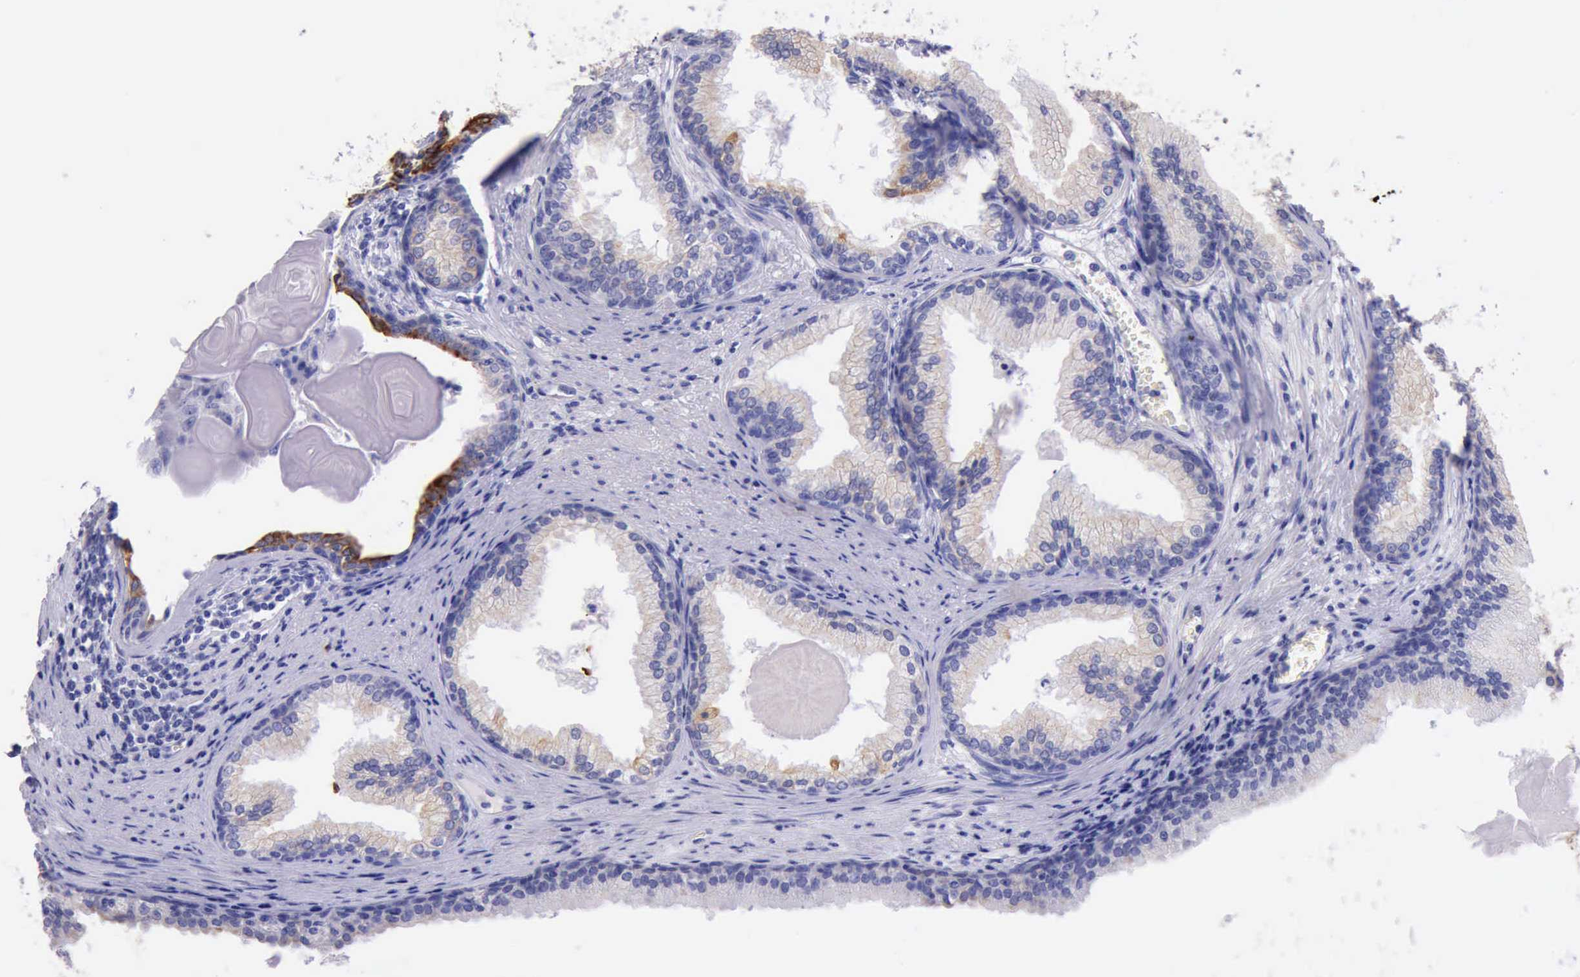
{"staining": {"intensity": "strong", "quantity": ">75%", "location": "cytoplasmic/membranous"}, "tissue": "prostate cancer", "cell_type": "Tumor cells", "image_type": "cancer", "snomed": [{"axis": "morphology", "description": "Adenocarcinoma, Medium grade"}, {"axis": "topography", "description": "Prostate"}], "caption": "Protein staining of prostate medium-grade adenocarcinoma tissue demonstrates strong cytoplasmic/membranous expression in approximately >75% of tumor cells.", "gene": "KRT8", "patient": {"sex": "male", "age": 79}}